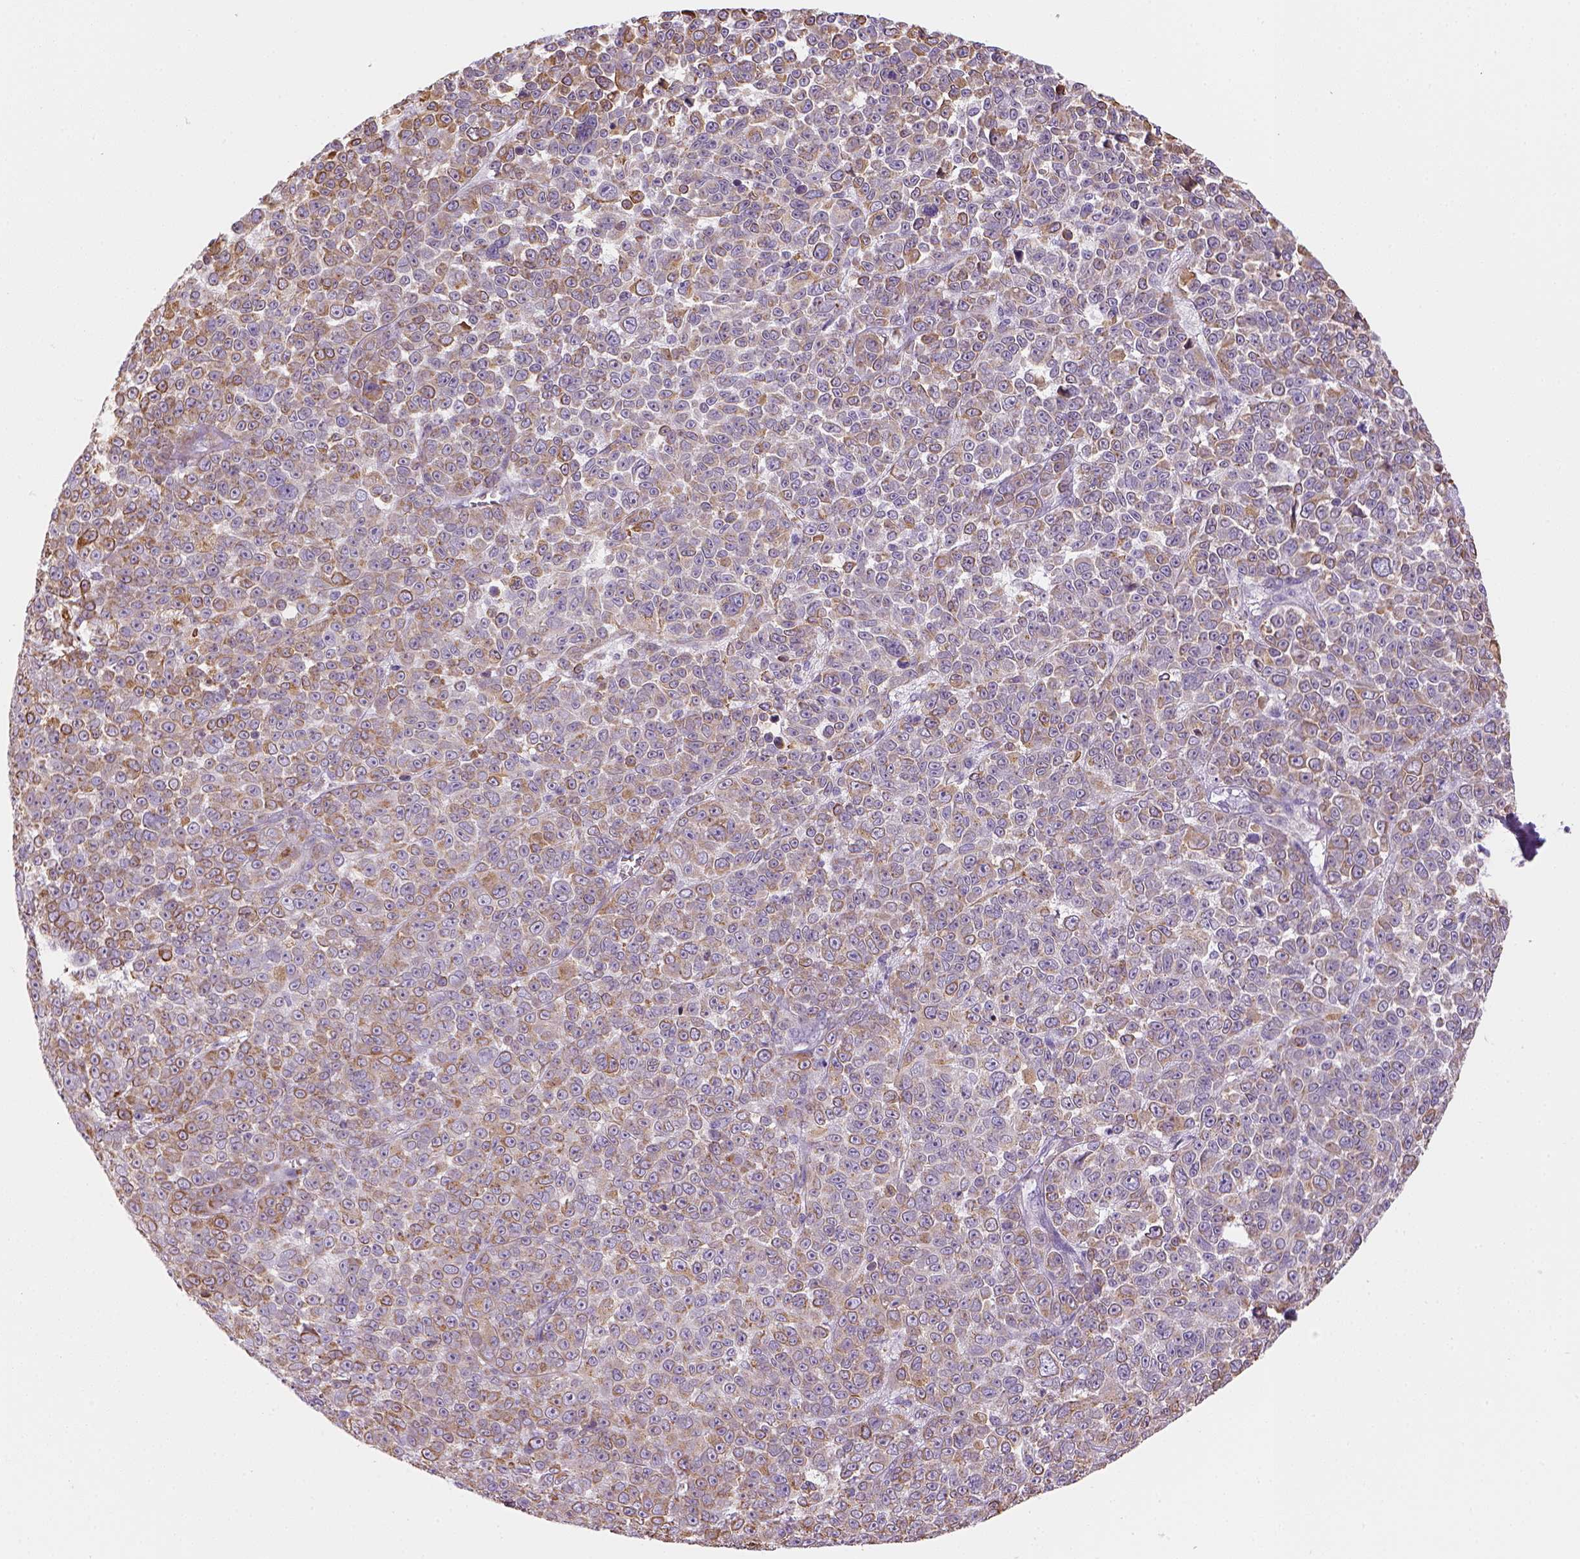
{"staining": {"intensity": "moderate", "quantity": ">75%", "location": "cytoplasmic/membranous"}, "tissue": "melanoma", "cell_type": "Tumor cells", "image_type": "cancer", "snomed": [{"axis": "morphology", "description": "Malignant melanoma, NOS"}, {"axis": "topography", "description": "Skin"}], "caption": "Tumor cells reveal medium levels of moderate cytoplasmic/membranous staining in approximately >75% of cells in melanoma.", "gene": "CES2", "patient": {"sex": "female", "age": 95}}